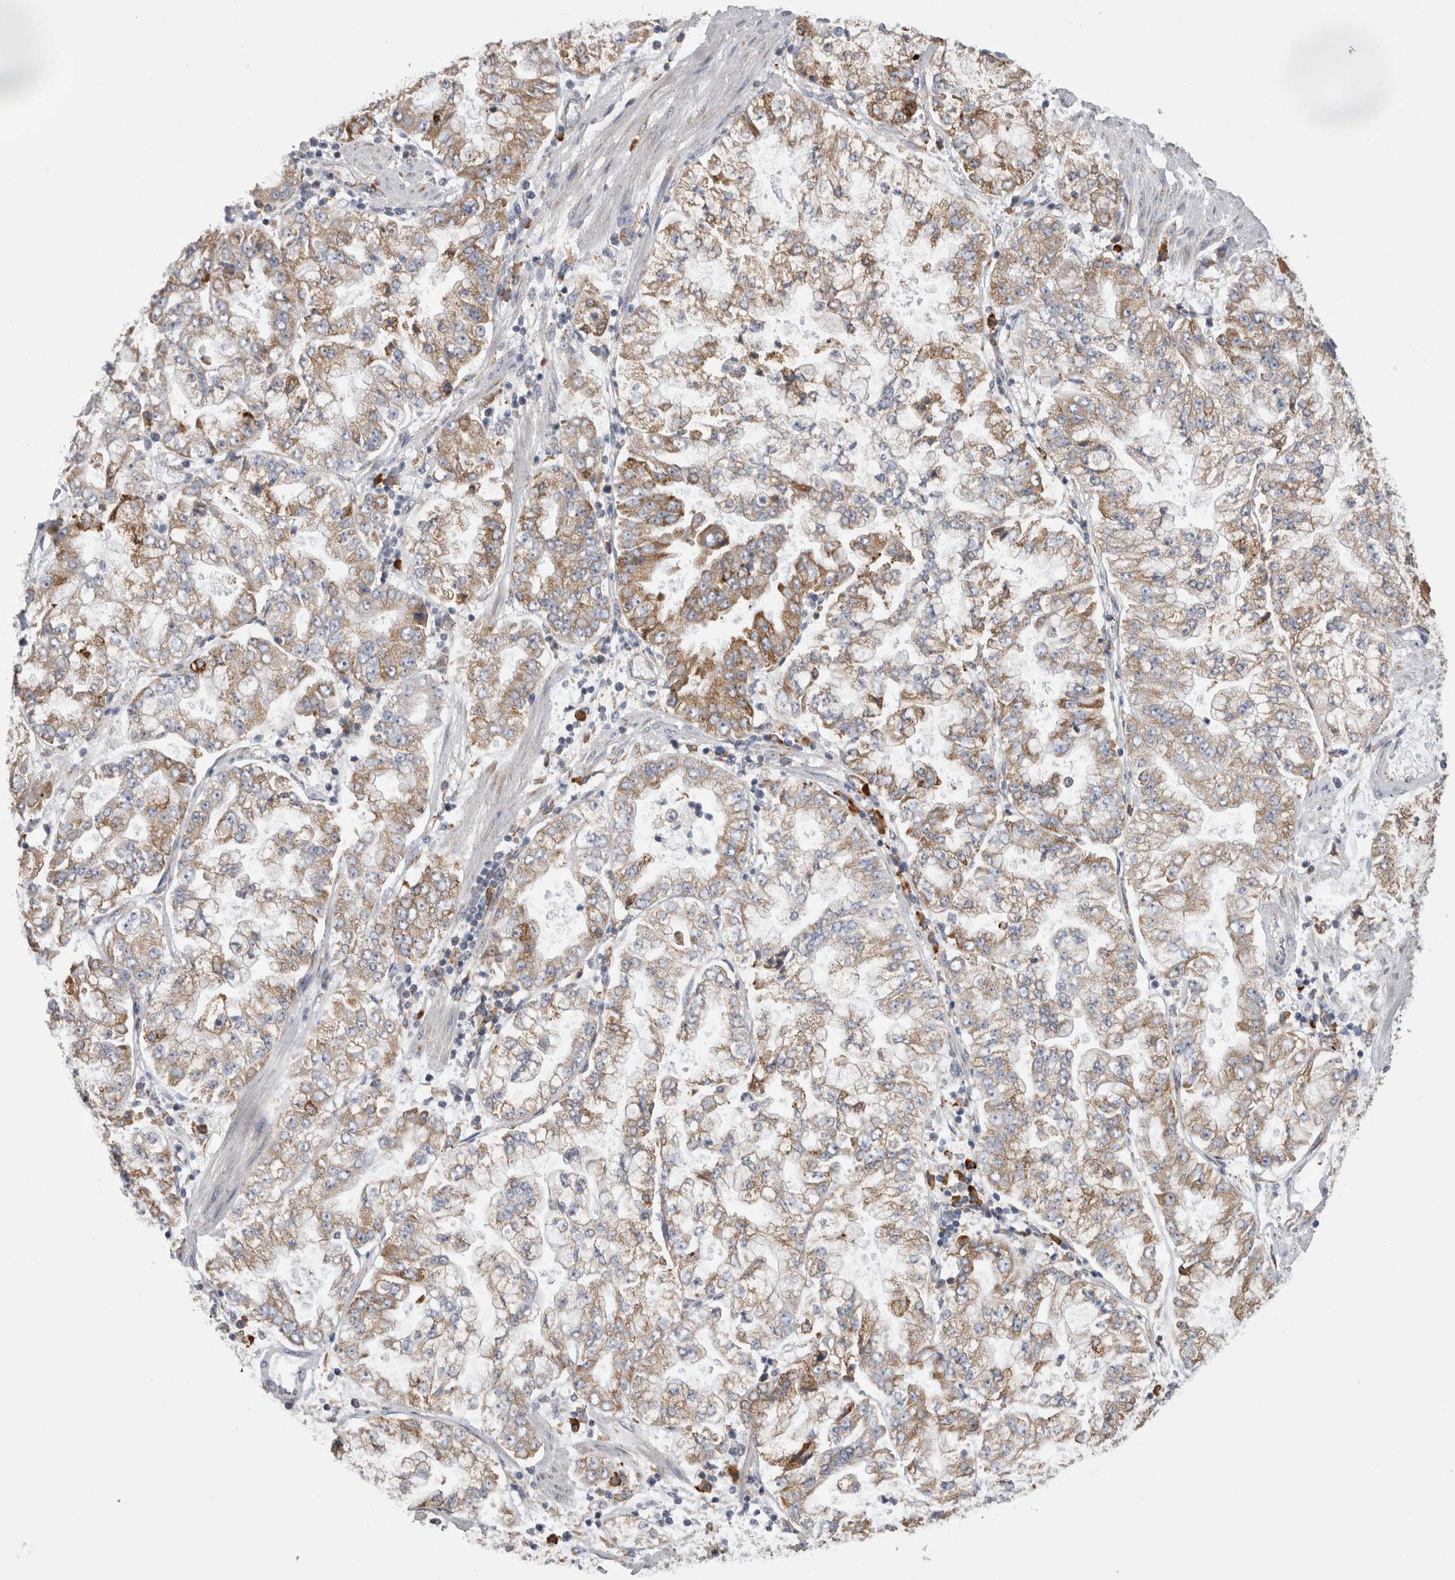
{"staining": {"intensity": "moderate", "quantity": ">75%", "location": "cytoplasmic/membranous"}, "tissue": "stomach cancer", "cell_type": "Tumor cells", "image_type": "cancer", "snomed": [{"axis": "morphology", "description": "Adenocarcinoma, NOS"}, {"axis": "topography", "description": "Stomach"}], "caption": "Moderate cytoplasmic/membranous protein staining is identified in approximately >75% of tumor cells in stomach cancer (adenocarcinoma). The protein is stained brown, and the nuclei are stained in blue (DAB IHC with brightfield microscopy, high magnification).", "gene": "ZNF341", "patient": {"sex": "male", "age": 76}}